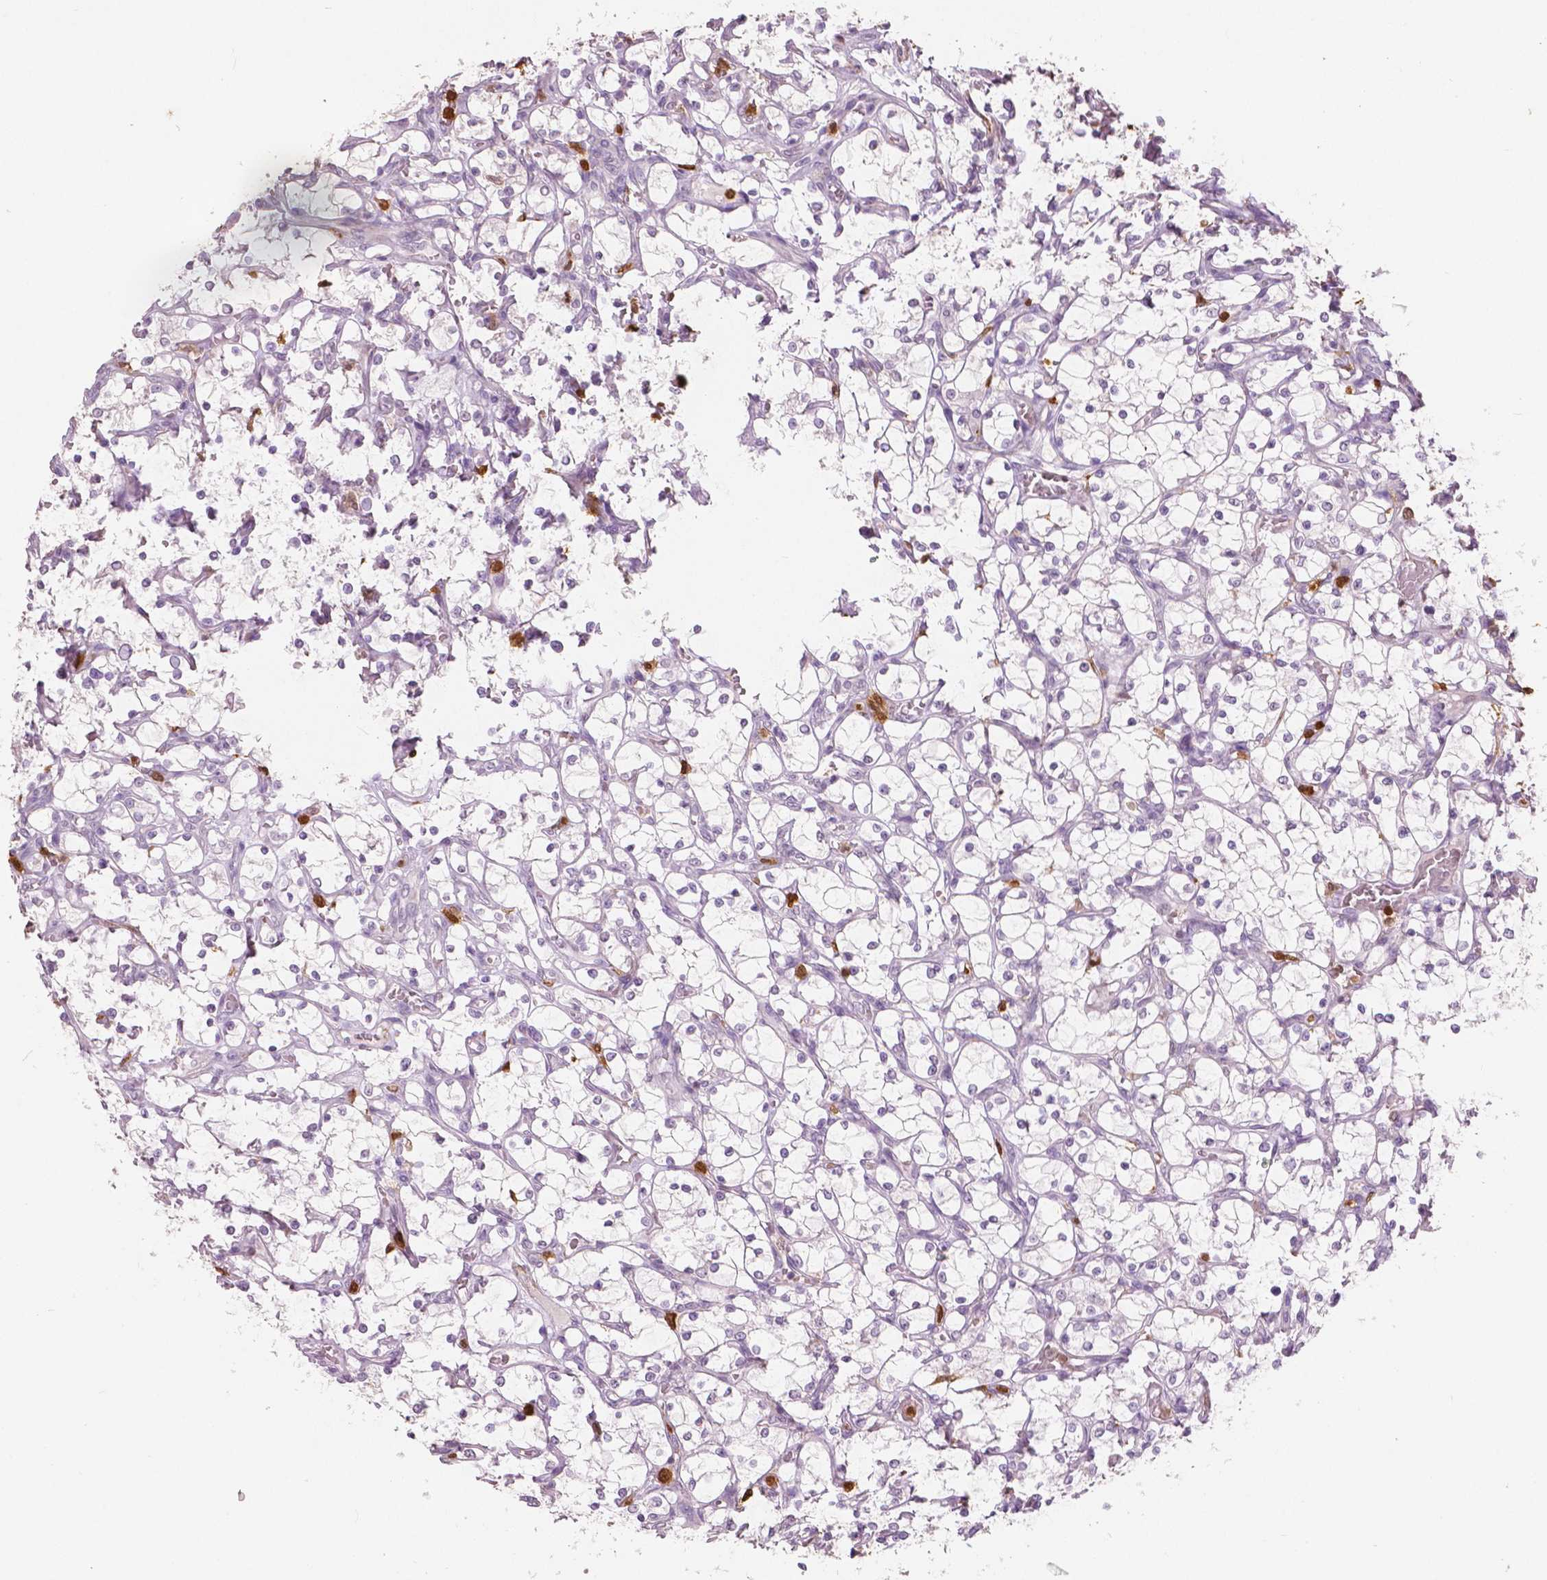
{"staining": {"intensity": "negative", "quantity": "none", "location": "none"}, "tissue": "renal cancer", "cell_type": "Tumor cells", "image_type": "cancer", "snomed": [{"axis": "morphology", "description": "Adenocarcinoma, NOS"}, {"axis": "topography", "description": "Kidney"}], "caption": "Tumor cells show no significant staining in renal cancer. (Stains: DAB immunohistochemistry (IHC) with hematoxylin counter stain, Microscopy: brightfield microscopy at high magnification).", "gene": "S100A4", "patient": {"sex": "female", "age": 69}}